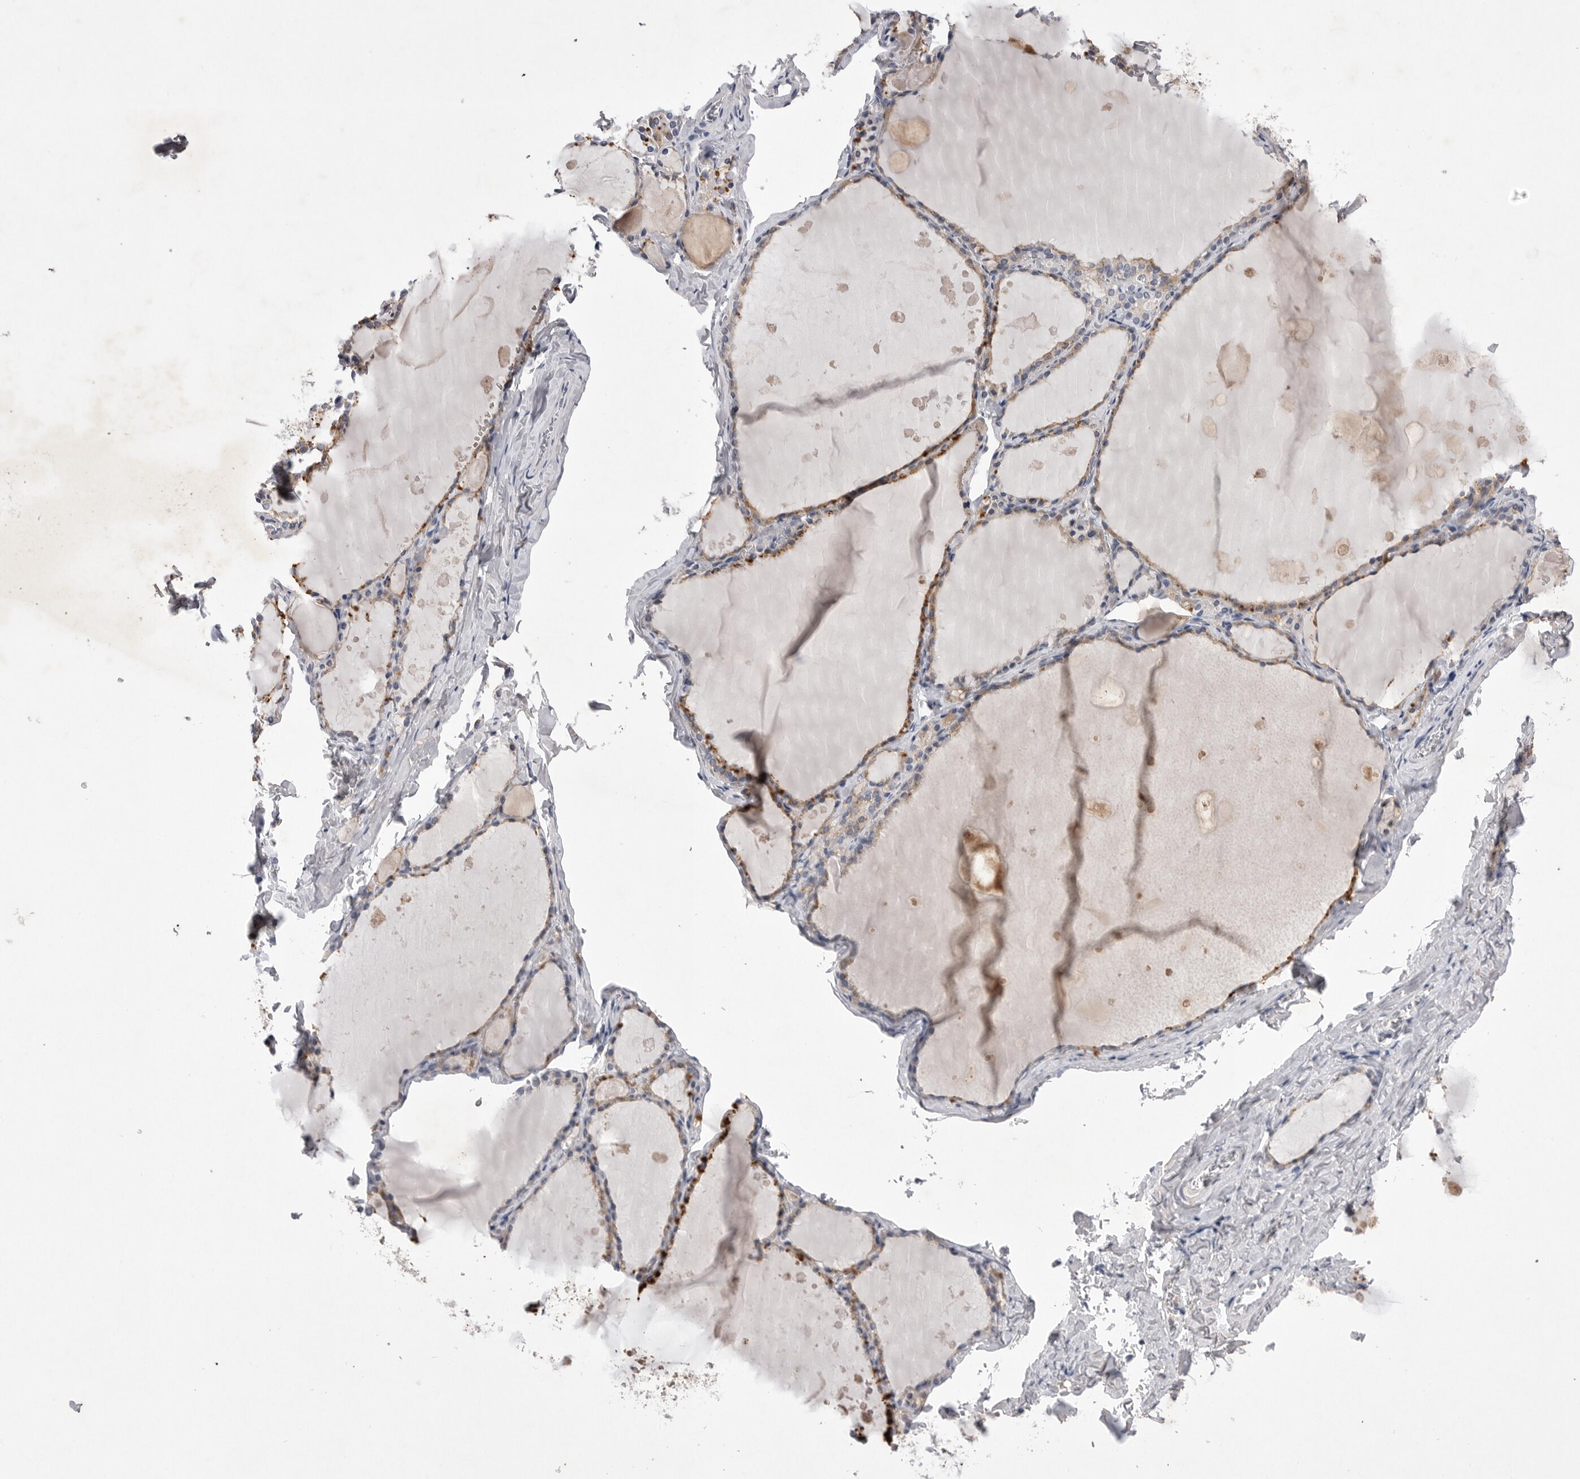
{"staining": {"intensity": "weak", "quantity": ">75%", "location": "cytoplasmic/membranous"}, "tissue": "thyroid gland", "cell_type": "Glandular cells", "image_type": "normal", "snomed": [{"axis": "morphology", "description": "Normal tissue, NOS"}, {"axis": "topography", "description": "Thyroid gland"}], "caption": "A brown stain highlights weak cytoplasmic/membranous expression of a protein in glandular cells of normal human thyroid gland. (DAB (3,3'-diaminobenzidine) IHC, brown staining for protein, blue staining for nuclei).", "gene": "VAC14", "patient": {"sex": "male", "age": 56}}